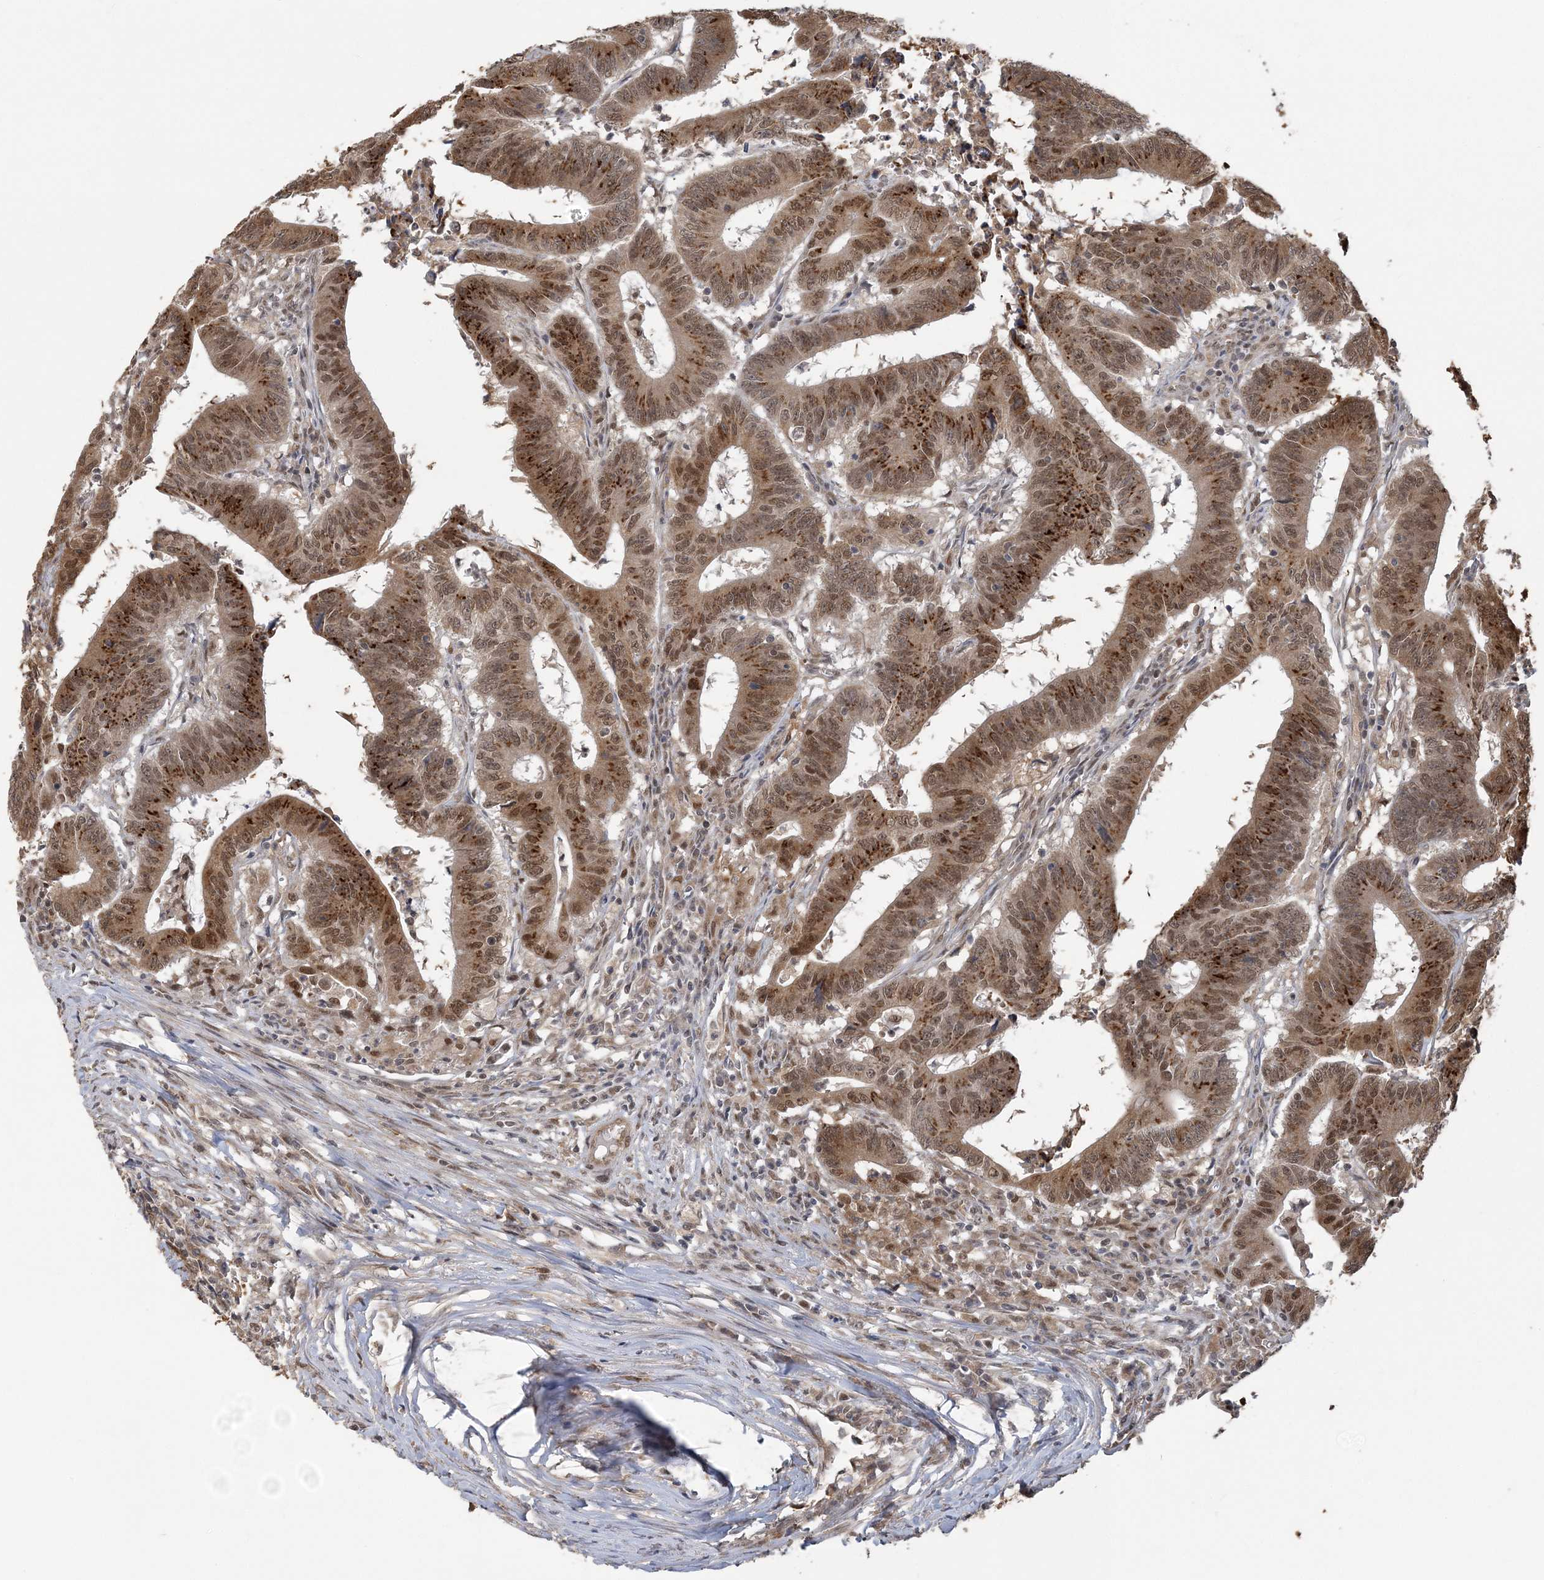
{"staining": {"intensity": "moderate", "quantity": ">75%", "location": "cytoplasmic/membranous,nuclear"}, "tissue": "colorectal cancer", "cell_type": "Tumor cells", "image_type": "cancer", "snomed": [{"axis": "morphology", "description": "Adenocarcinoma, NOS"}, {"axis": "topography", "description": "Colon"}], "caption": "Human colorectal cancer stained with a protein marker exhibits moderate staining in tumor cells.", "gene": "ZBTB7A", "patient": {"sex": "male", "age": 45}}